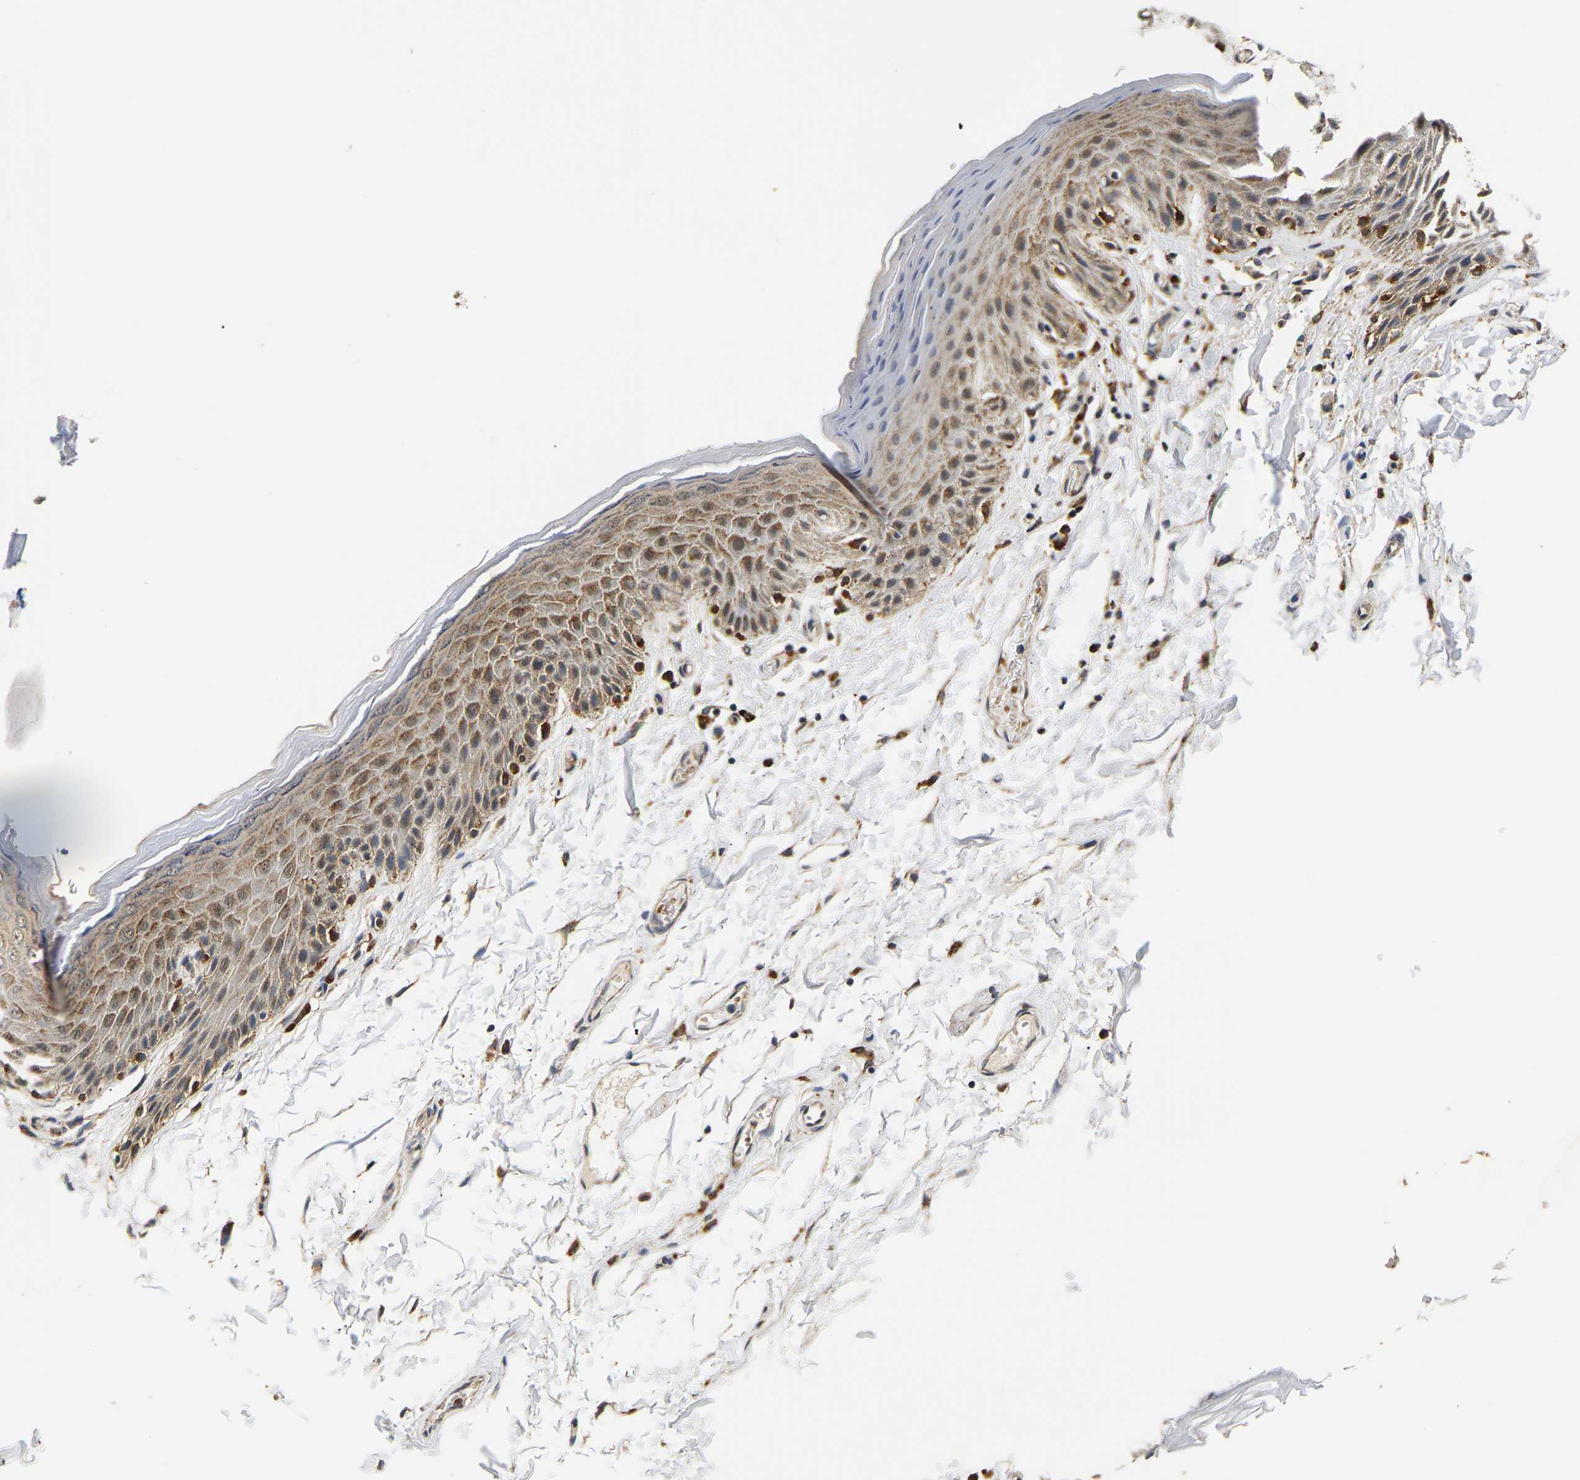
{"staining": {"intensity": "moderate", "quantity": "25%-75%", "location": "cytoplasmic/membranous,nuclear"}, "tissue": "skin", "cell_type": "Epidermal cells", "image_type": "normal", "snomed": [{"axis": "morphology", "description": "Normal tissue, NOS"}, {"axis": "topography", "description": "Anal"}], "caption": "Epidermal cells display medium levels of moderate cytoplasmic/membranous,nuclear expression in about 25%-75% of cells in benign skin.", "gene": "SMU1", "patient": {"sex": "male", "age": 44}}